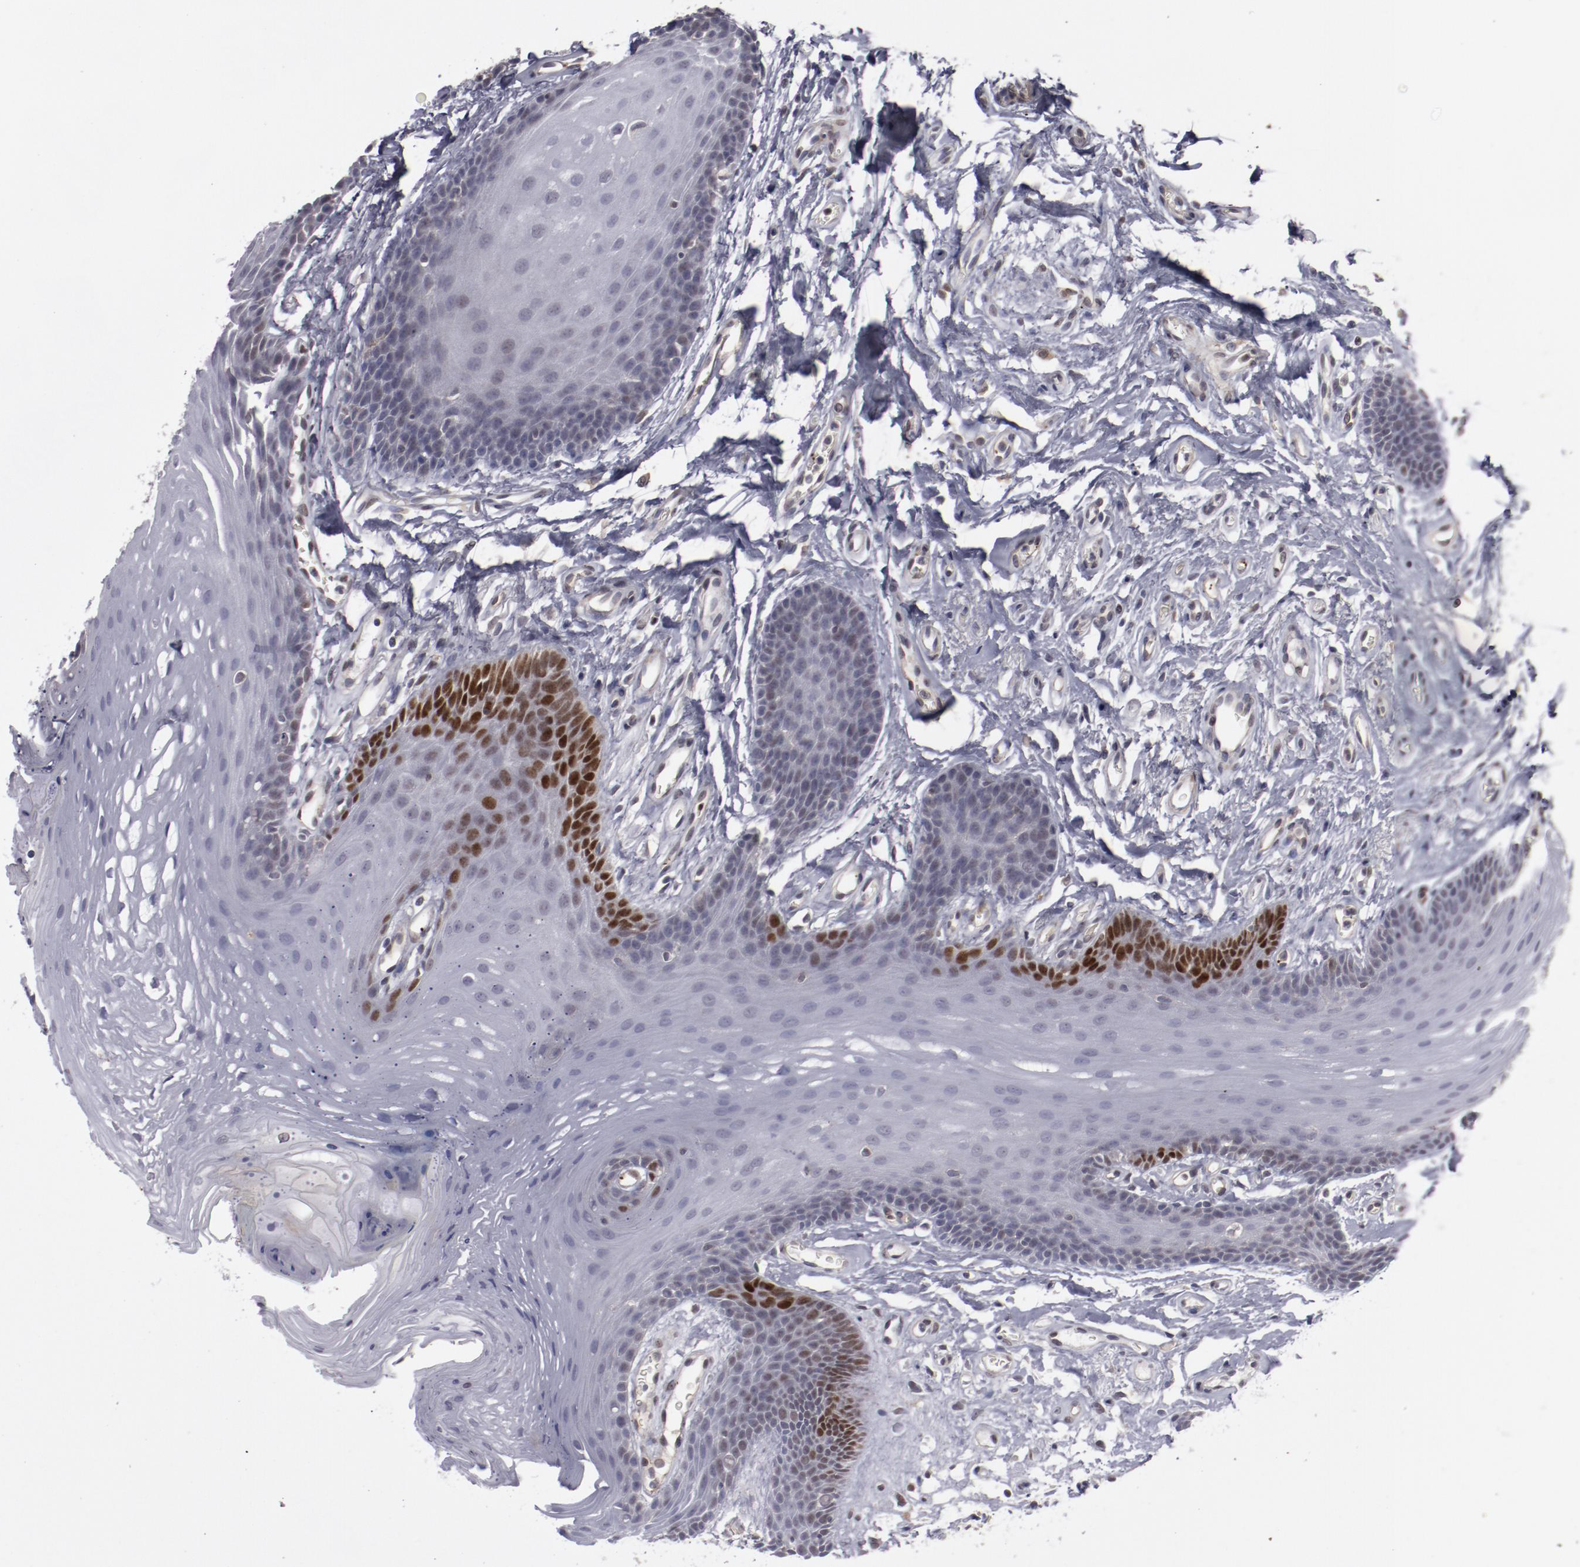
{"staining": {"intensity": "strong", "quantity": "<25%", "location": "nuclear"}, "tissue": "oral mucosa", "cell_type": "Squamous epithelial cells", "image_type": "normal", "snomed": [{"axis": "morphology", "description": "Normal tissue, NOS"}, {"axis": "topography", "description": "Oral tissue"}], "caption": "Squamous epithelial cells reveal medium levels of strong nuclear positivity in approximately <25% of cells in benign human oral mucosa.", "gene": "LEF1", "patient": {"sex": "male", "age": 62}}